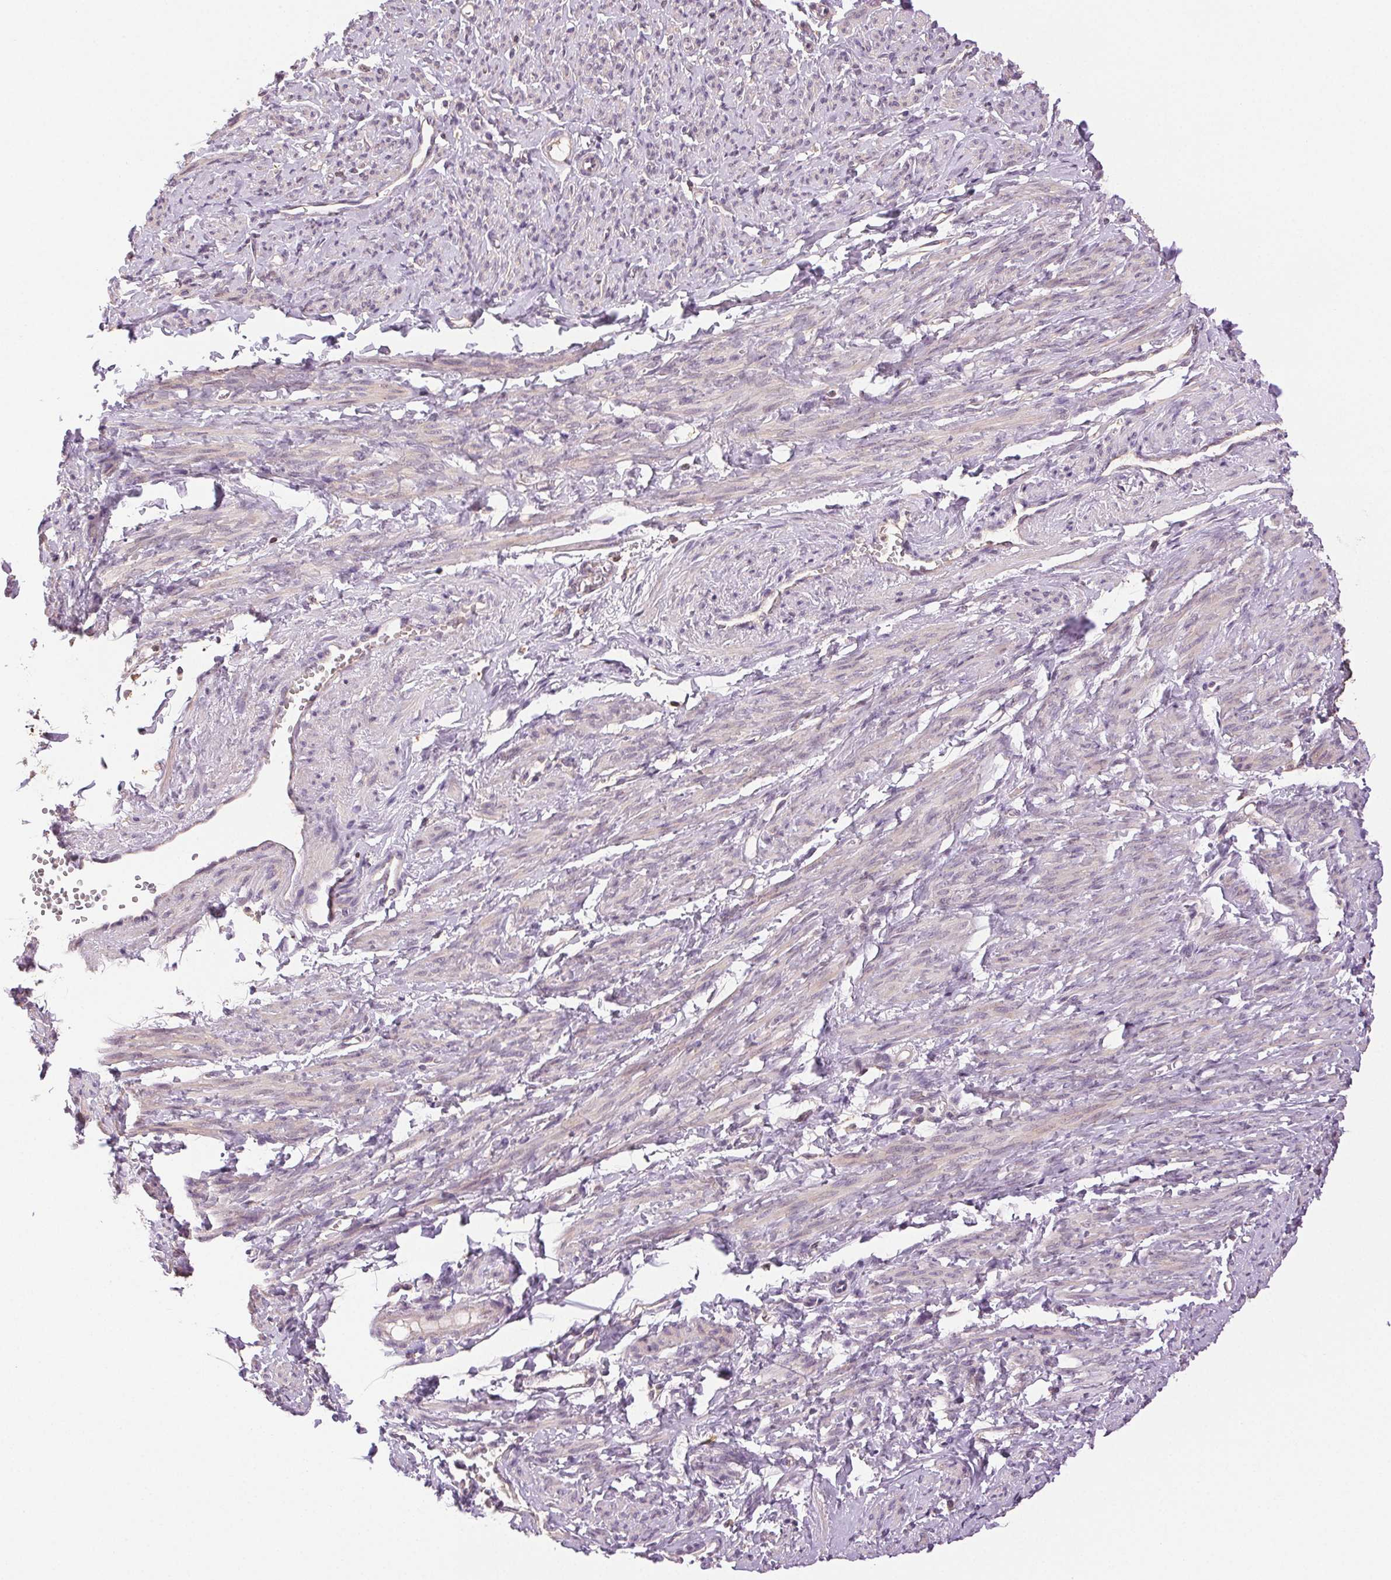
{"staining": {"intensity": "weak", "quantity": "<25%", "location": "cytoplasmic/membranous,nuclear"}, "tissue": "smooth muscle", "cell_type": "Smooth muscle cells", "image_type": "normal", "snomed": [{"axis": "morphology", "description": "Normal tissue, NOS"}, {"axis": "topography", "description": "Smooth muscle"}], "caption": "An image of human smooth muscle is negative for staining in smooth muscle cells. (IHC, brightfield microscopy, high magnification).", "gene": "TMEM253", "patient": {"sex": "female", "age": 65}}